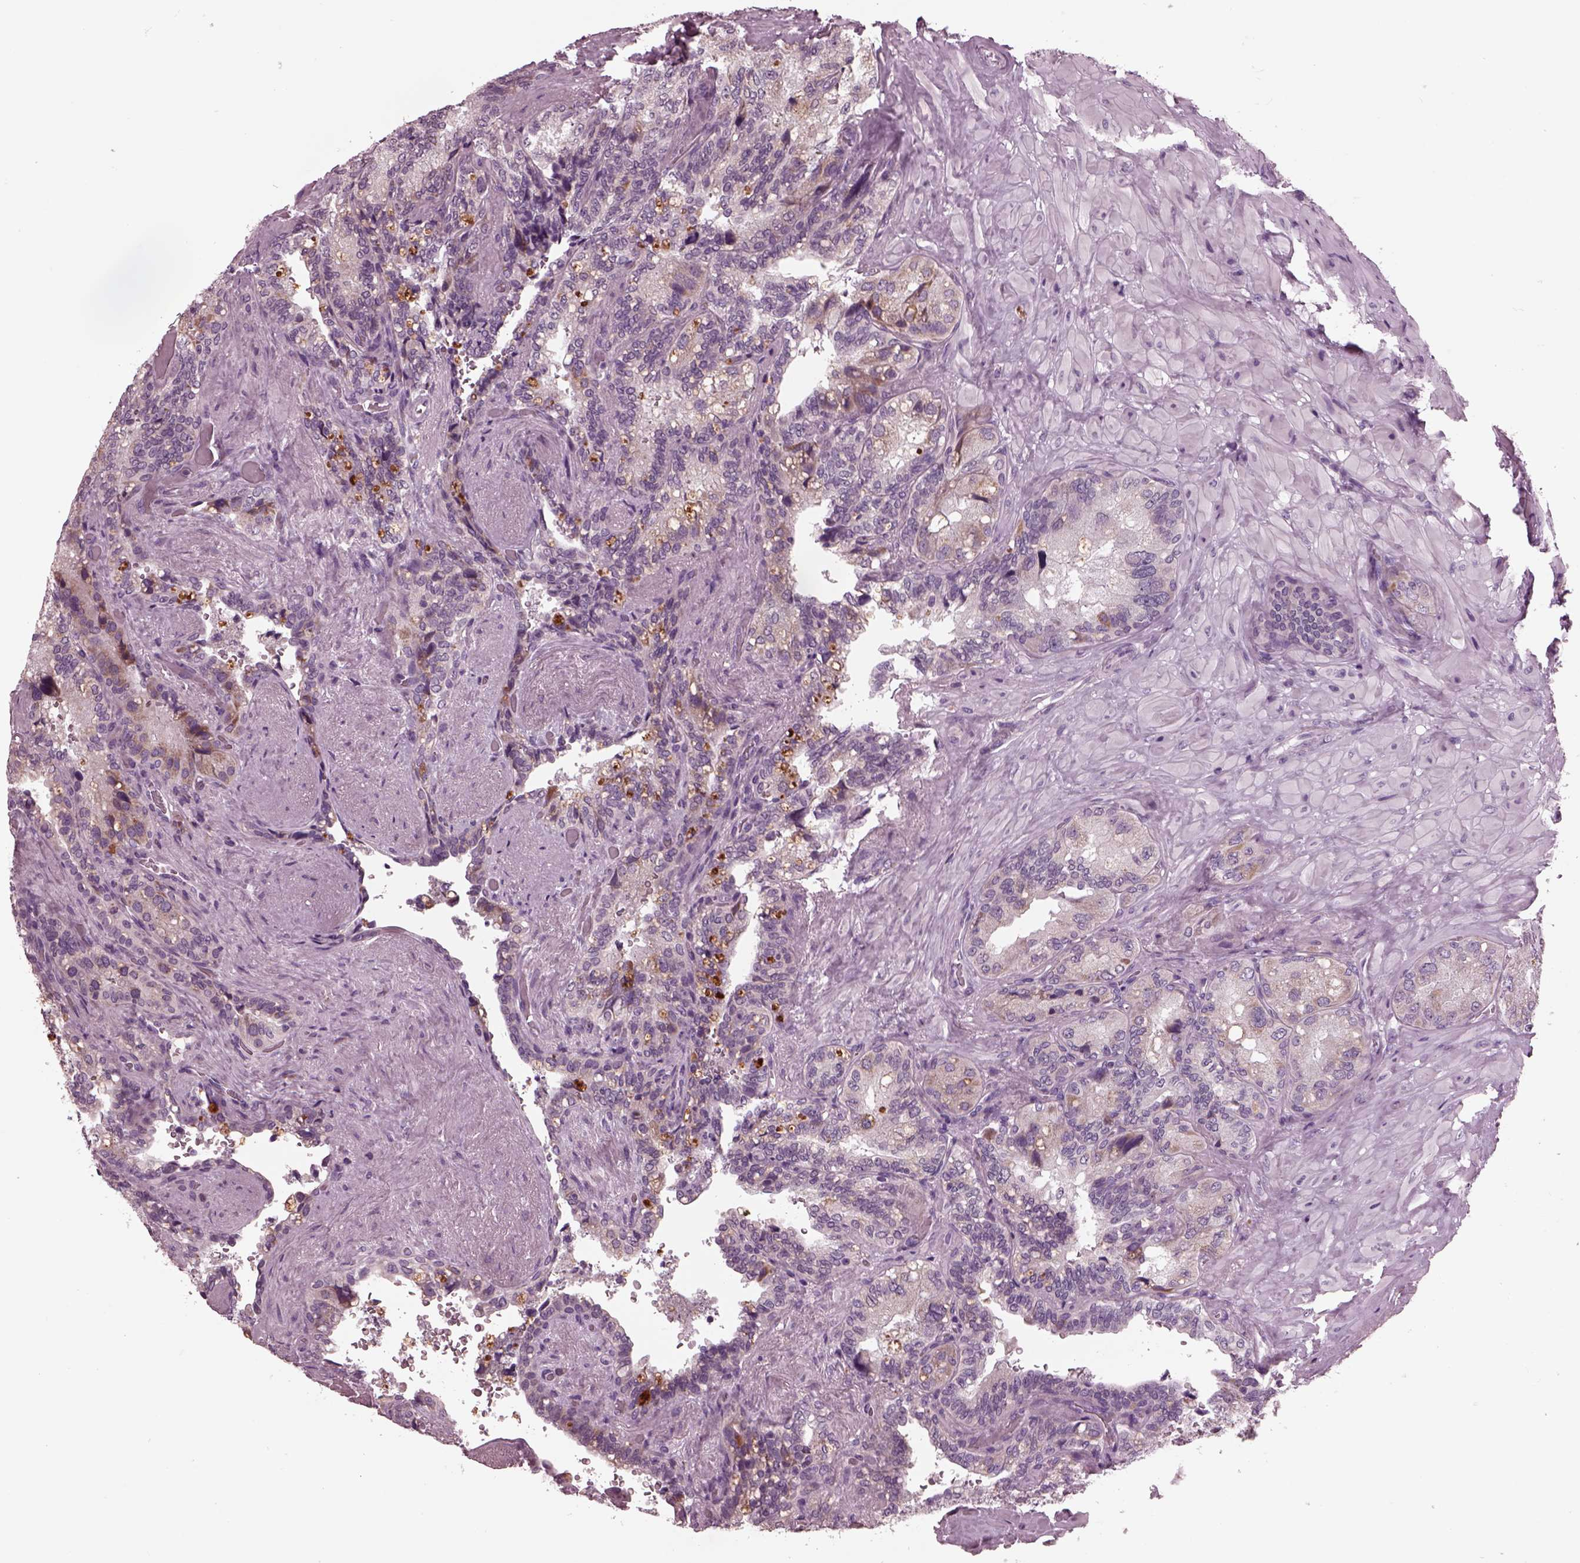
{"staining": {"intensity": "negative", "quantity": "none", "location": "none"}, "tissue": "seminal vesicle", "cell_type": "Glandular cells", "image_type": "normal", "snomed": [{"axis": "morphology", "description": "Normal tissue, NOS"}, {"axis": "topography", "description": "Seminal veicle"}], "caption": "Immunohistochemistry (IHC) image of benign human seminal vesicle stained for a protein (brown), which displays no staining in glandular cells. (DAB immunohistochemistry with hematoxylin counter stain).", "gene": "AP4M1", "patient": {"sex": "male", "age": 69}}